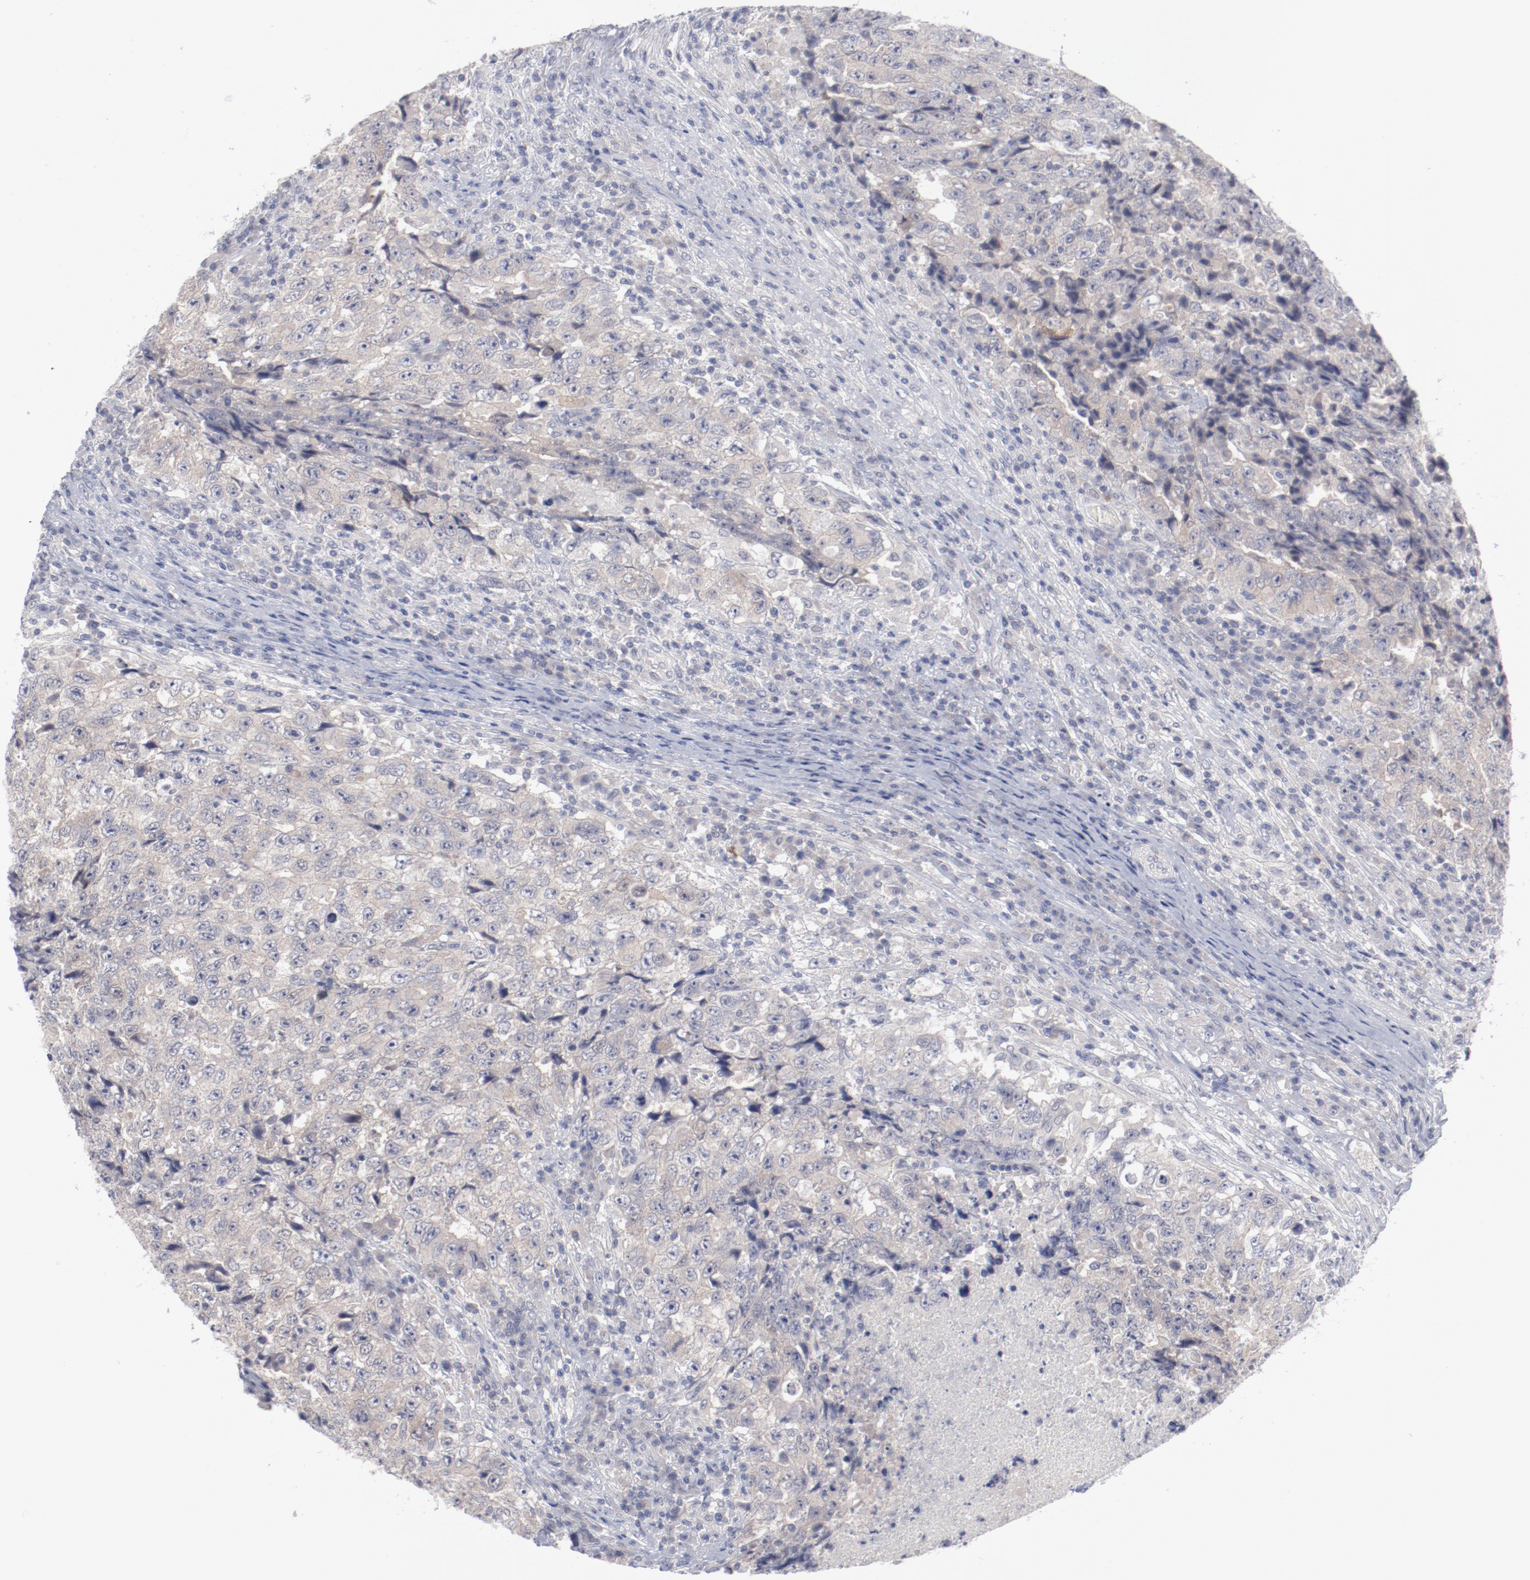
{"staining": {"intensity": "weak", "quantity": "25%-75%", "location": "cytoplasmic/membranous"}, "tissue": "testis cancer", "cell_type": "Tumor cells", "image_type": "cancer", "snomed": [{"axis": "morphology", "description": "Necrosis, NOS"}, {"axis": "morphology", "description": "Carcinoma, Embryonal, NOS"}, {"axis": "topography", "description": "Testis"}], "caption": "A micrograph showing weak cytoplasmic/membranous positivity in about 25%-75% of tumor cells in embryonal carcinoma (testis), as visualized by brown immunohistochemical staining.", "gene": "SH3BGR", "patient": {"sex": "male", "age": 19}}